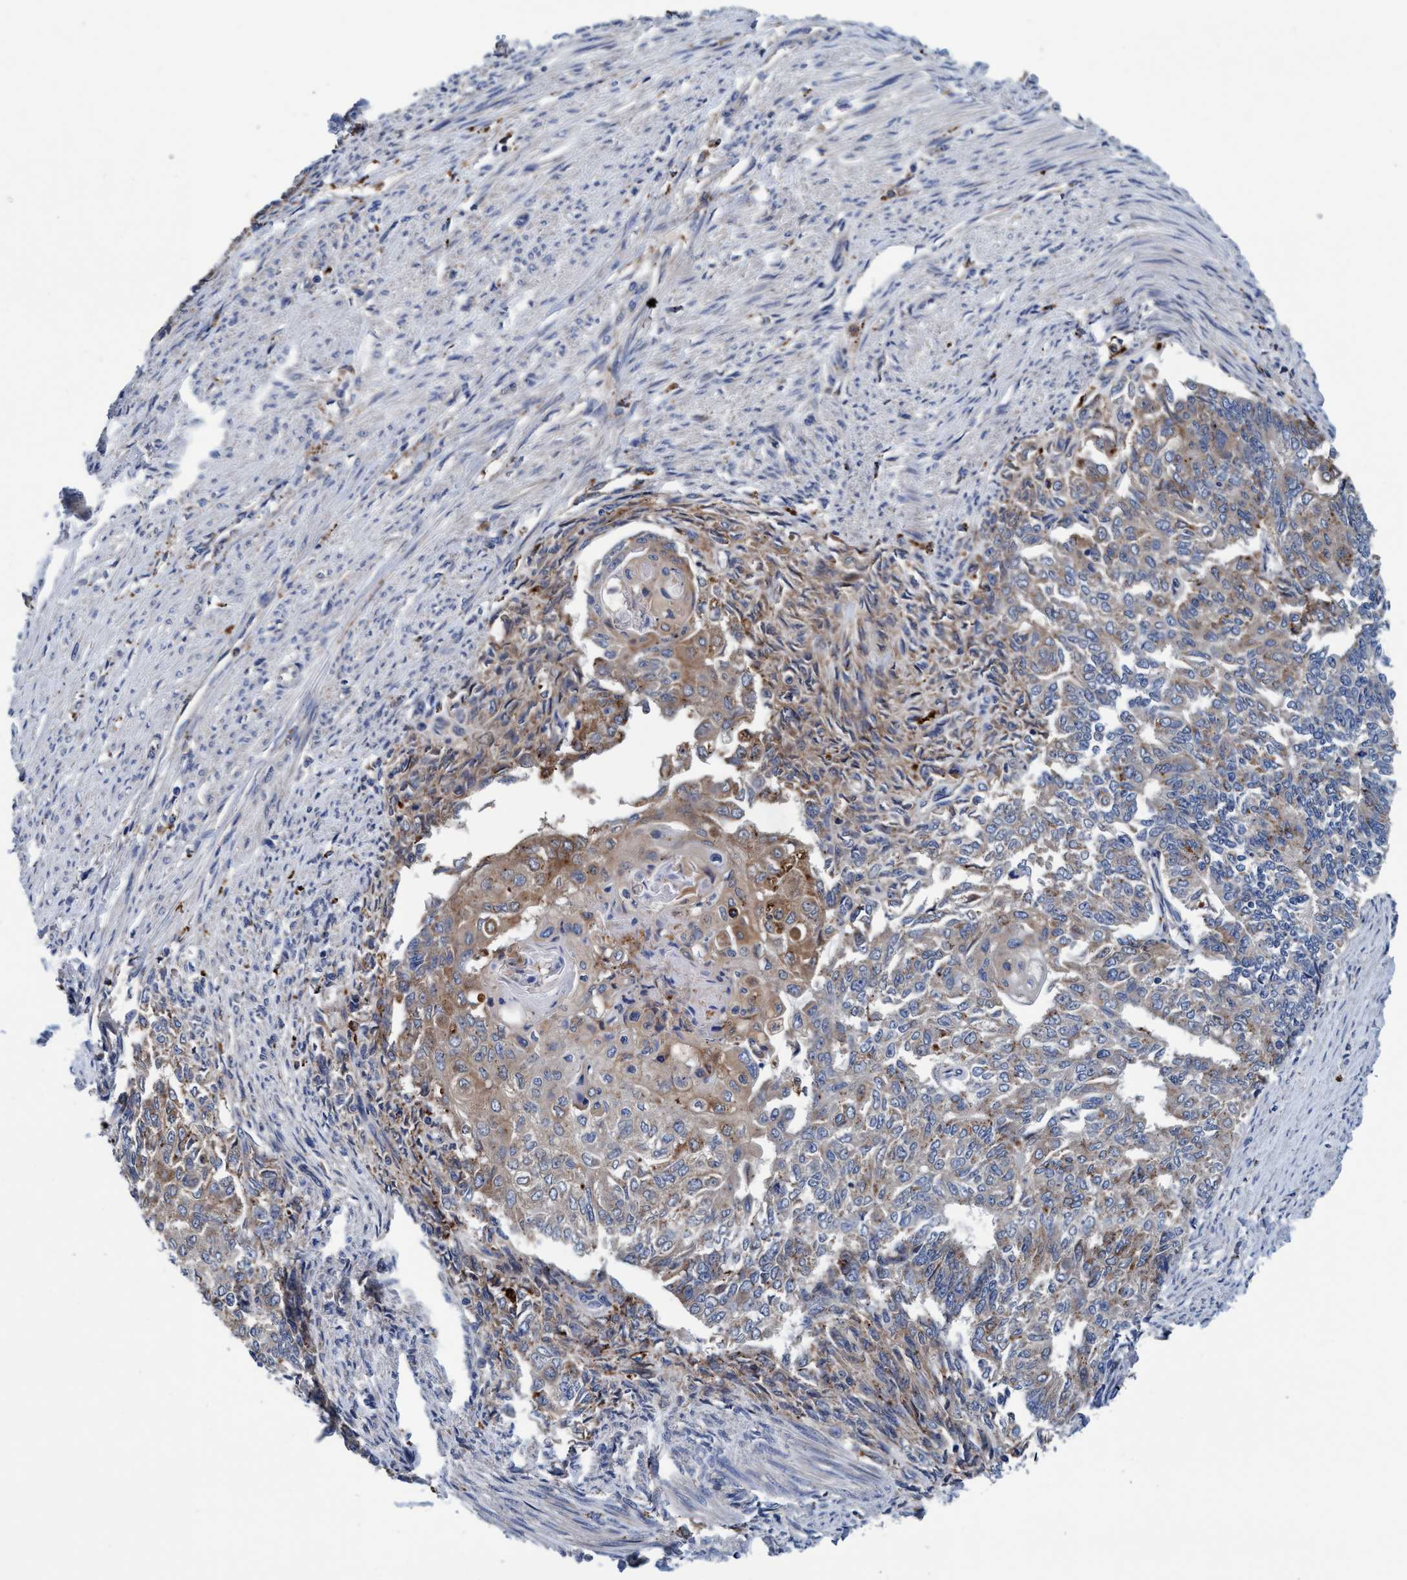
{"staining": {"intensity": "weak", "quantity": "<25%", "location": "cytoplasmic/membranous"}, "tissue": "endometrial cancer", "cell_type": "Tumor cells", "image_type": "cancer", "snomed": [{"axis": "morphology", "description": "Adenocarcinoma, NOS"}, {"axis": "topography", "description": "Endometrium"}], "caption": "Tumor cells are negative for brown protein staining in adenocarcinoma (endometrial).", "gene": "ENDOG", "patient": {"sex": "female", "age": 32}}